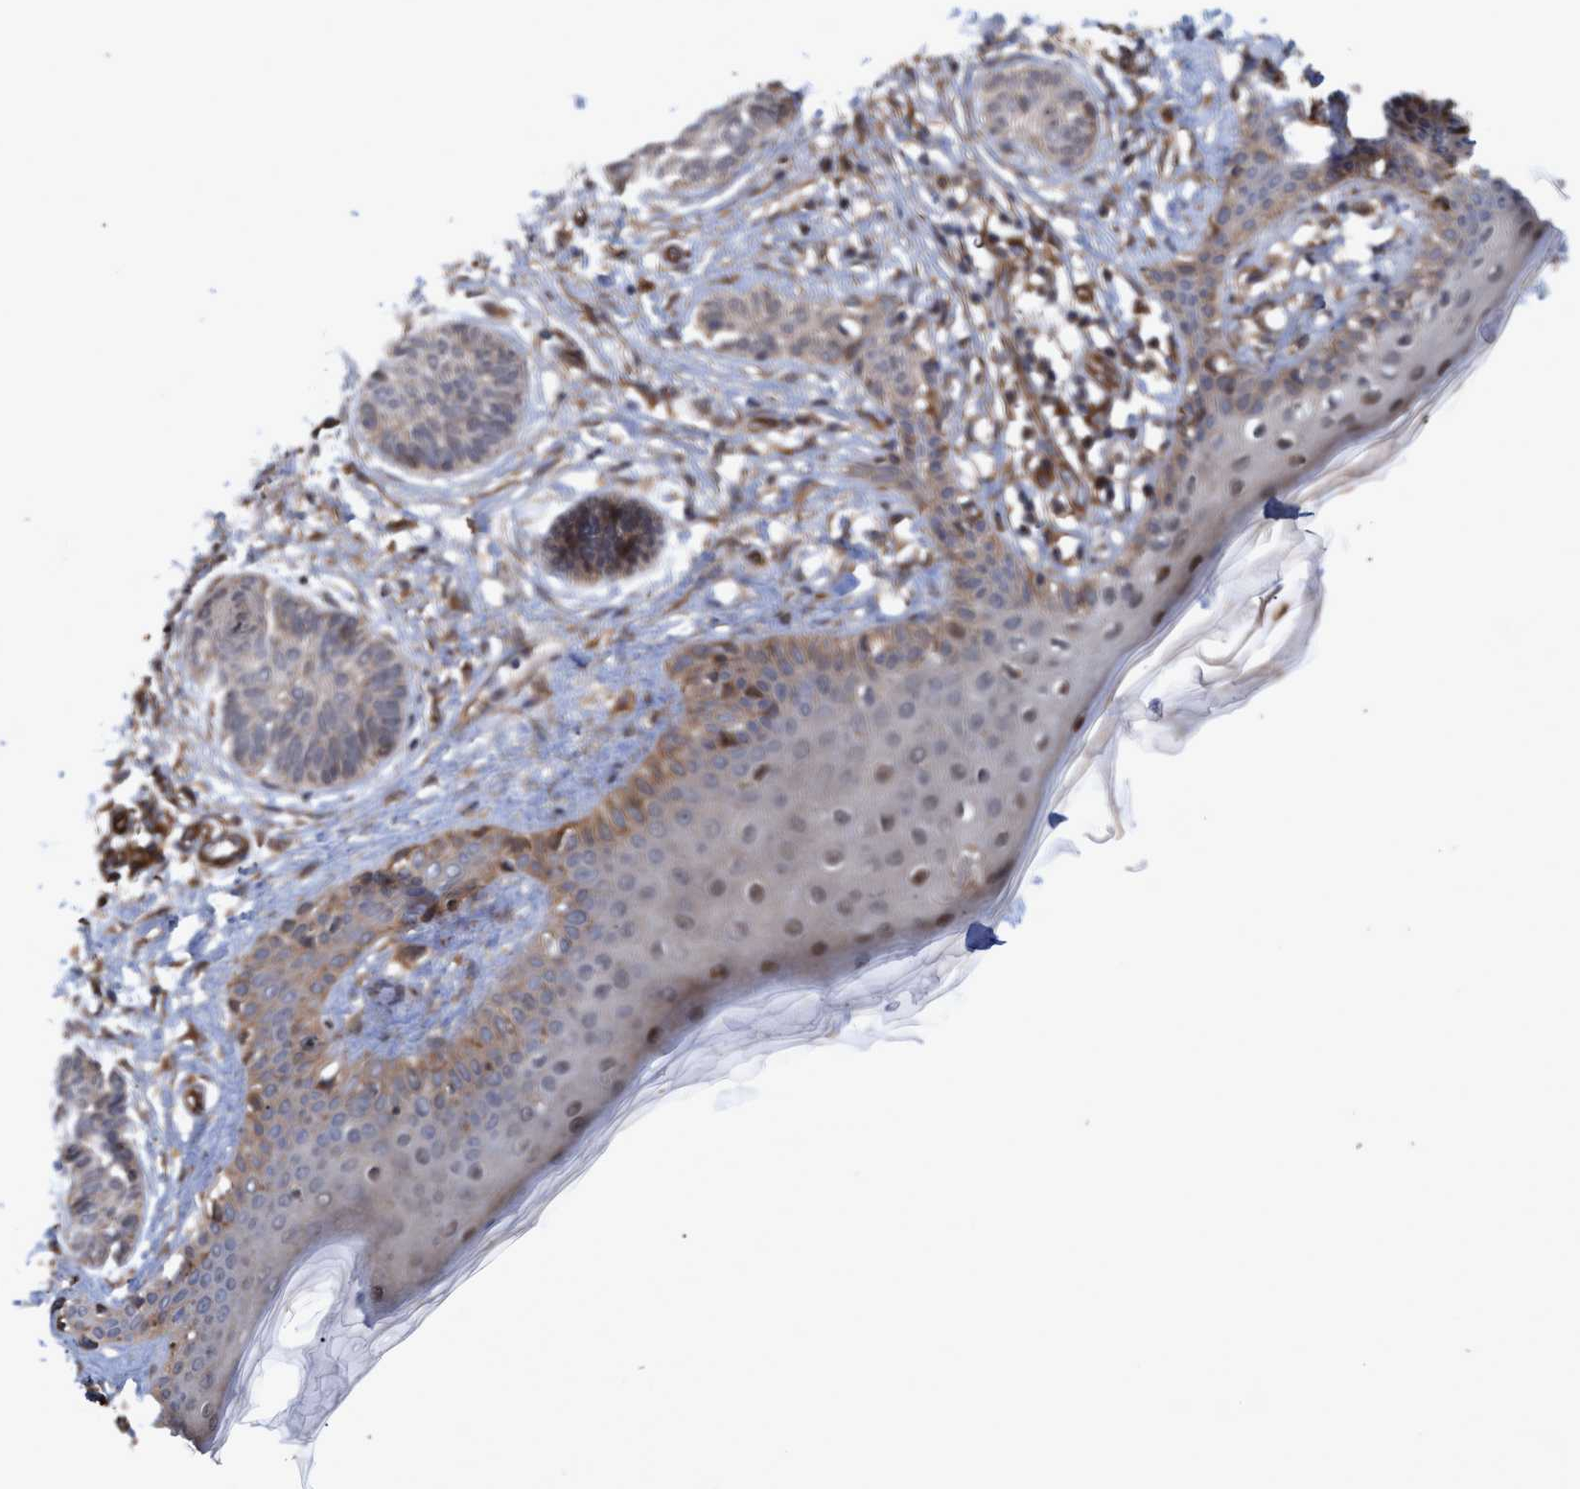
{"staining": {"intensity": "weak", "quantity": "<25%", "location": "cytoplasmic/membranous"}, "tissue": "skin cancer", "cell_type": "Tumor cells", "image_type": "cancer", "snomed": [{"axis": "morphology", "description": "Normal tissue, NOS"}, {"axis": "morphology", "description": "Basal cell carcinoma"}, {"axis": "topography", "description": "Skin"}], "caption": "A photomicrograph of skin cancer stained for a protein exhibits no brown staining in tumor cells. (Brightfield microscopy of DAB (3,3'-diaminobenzidine) IHC at high magnification).", "gene": "PSMB6", "patient": {"sex": "male", "age": 63}}